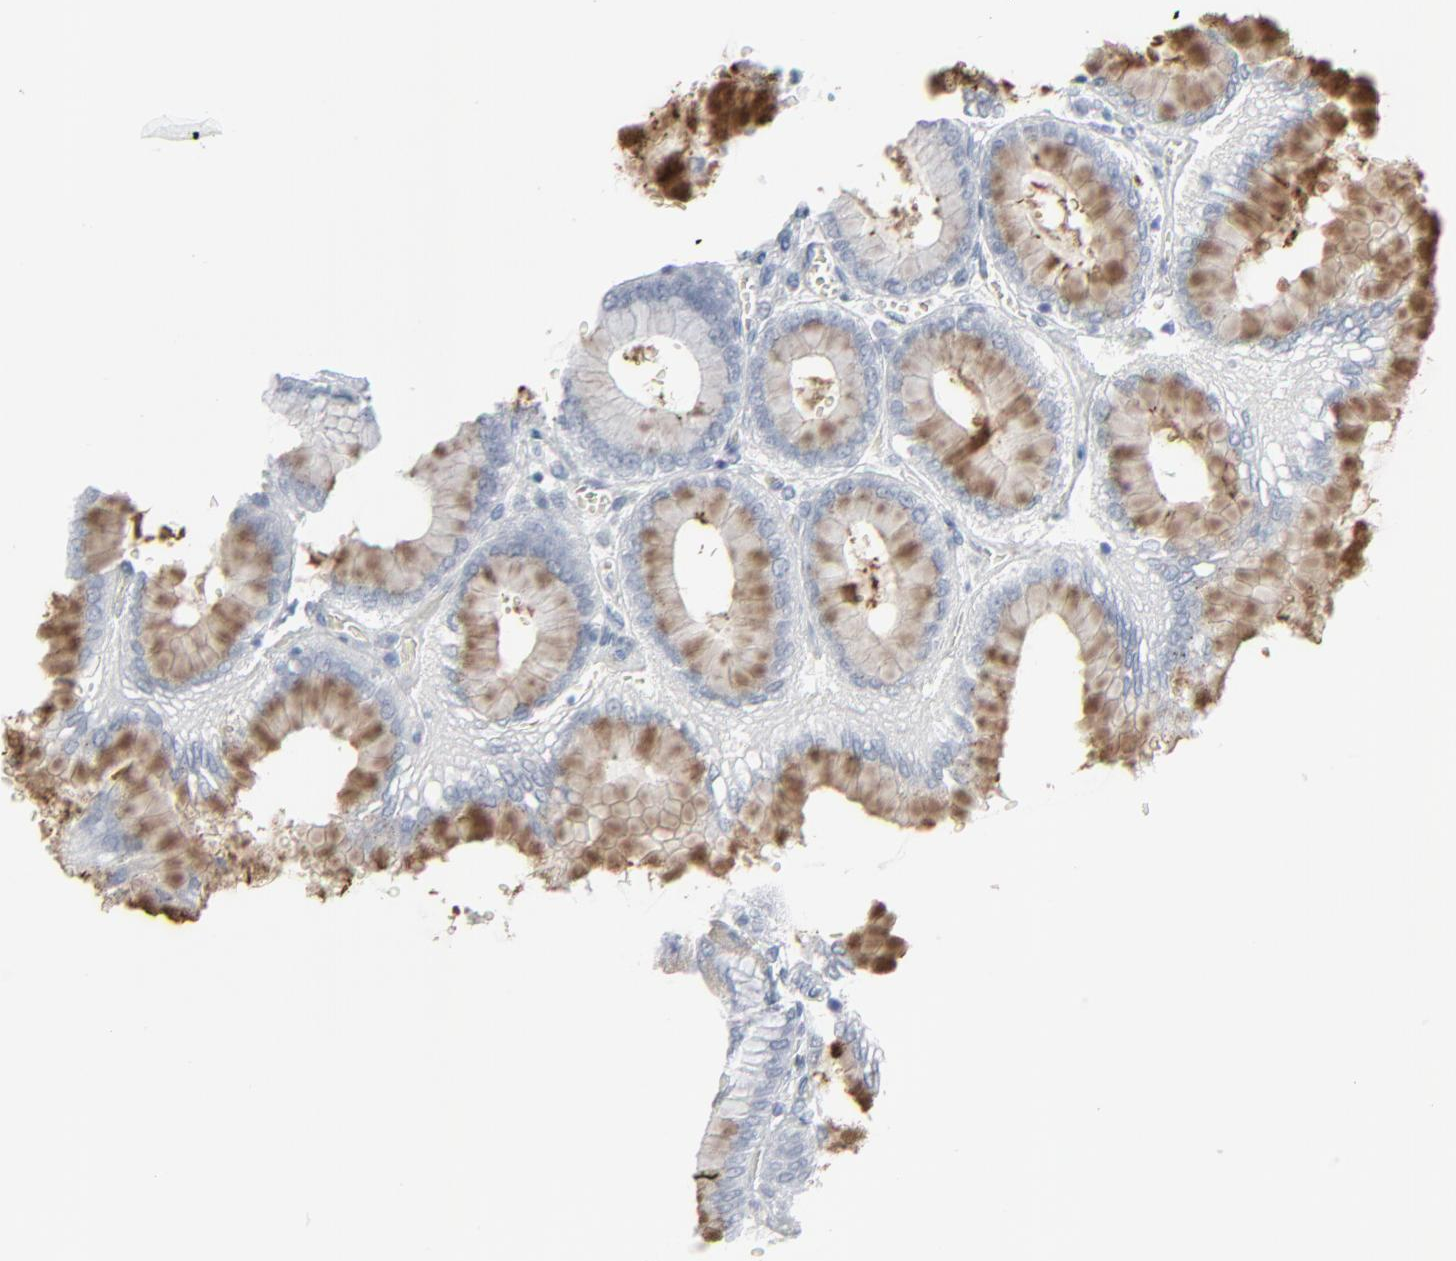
{"staining": {"intensity": "moderate", "quantity": "25%-75%", "location": "cytoplasmic/membranous"}, "tissue": "stomach", "cell_type": "Glandular cells", "image_type": "normal", "snomed": [{"axis": "morphology", "description": "Normal tissue, NOS"}, {"axis": "topography", "description": "Stomach"}], "caption": "The image demonstrates a brown stain indicating the presence of a protein in the cytoplasmic/membranous of glandular cells in stomach.", "gene": "MITF", "patient": {"sex": "male", "age": 42}}